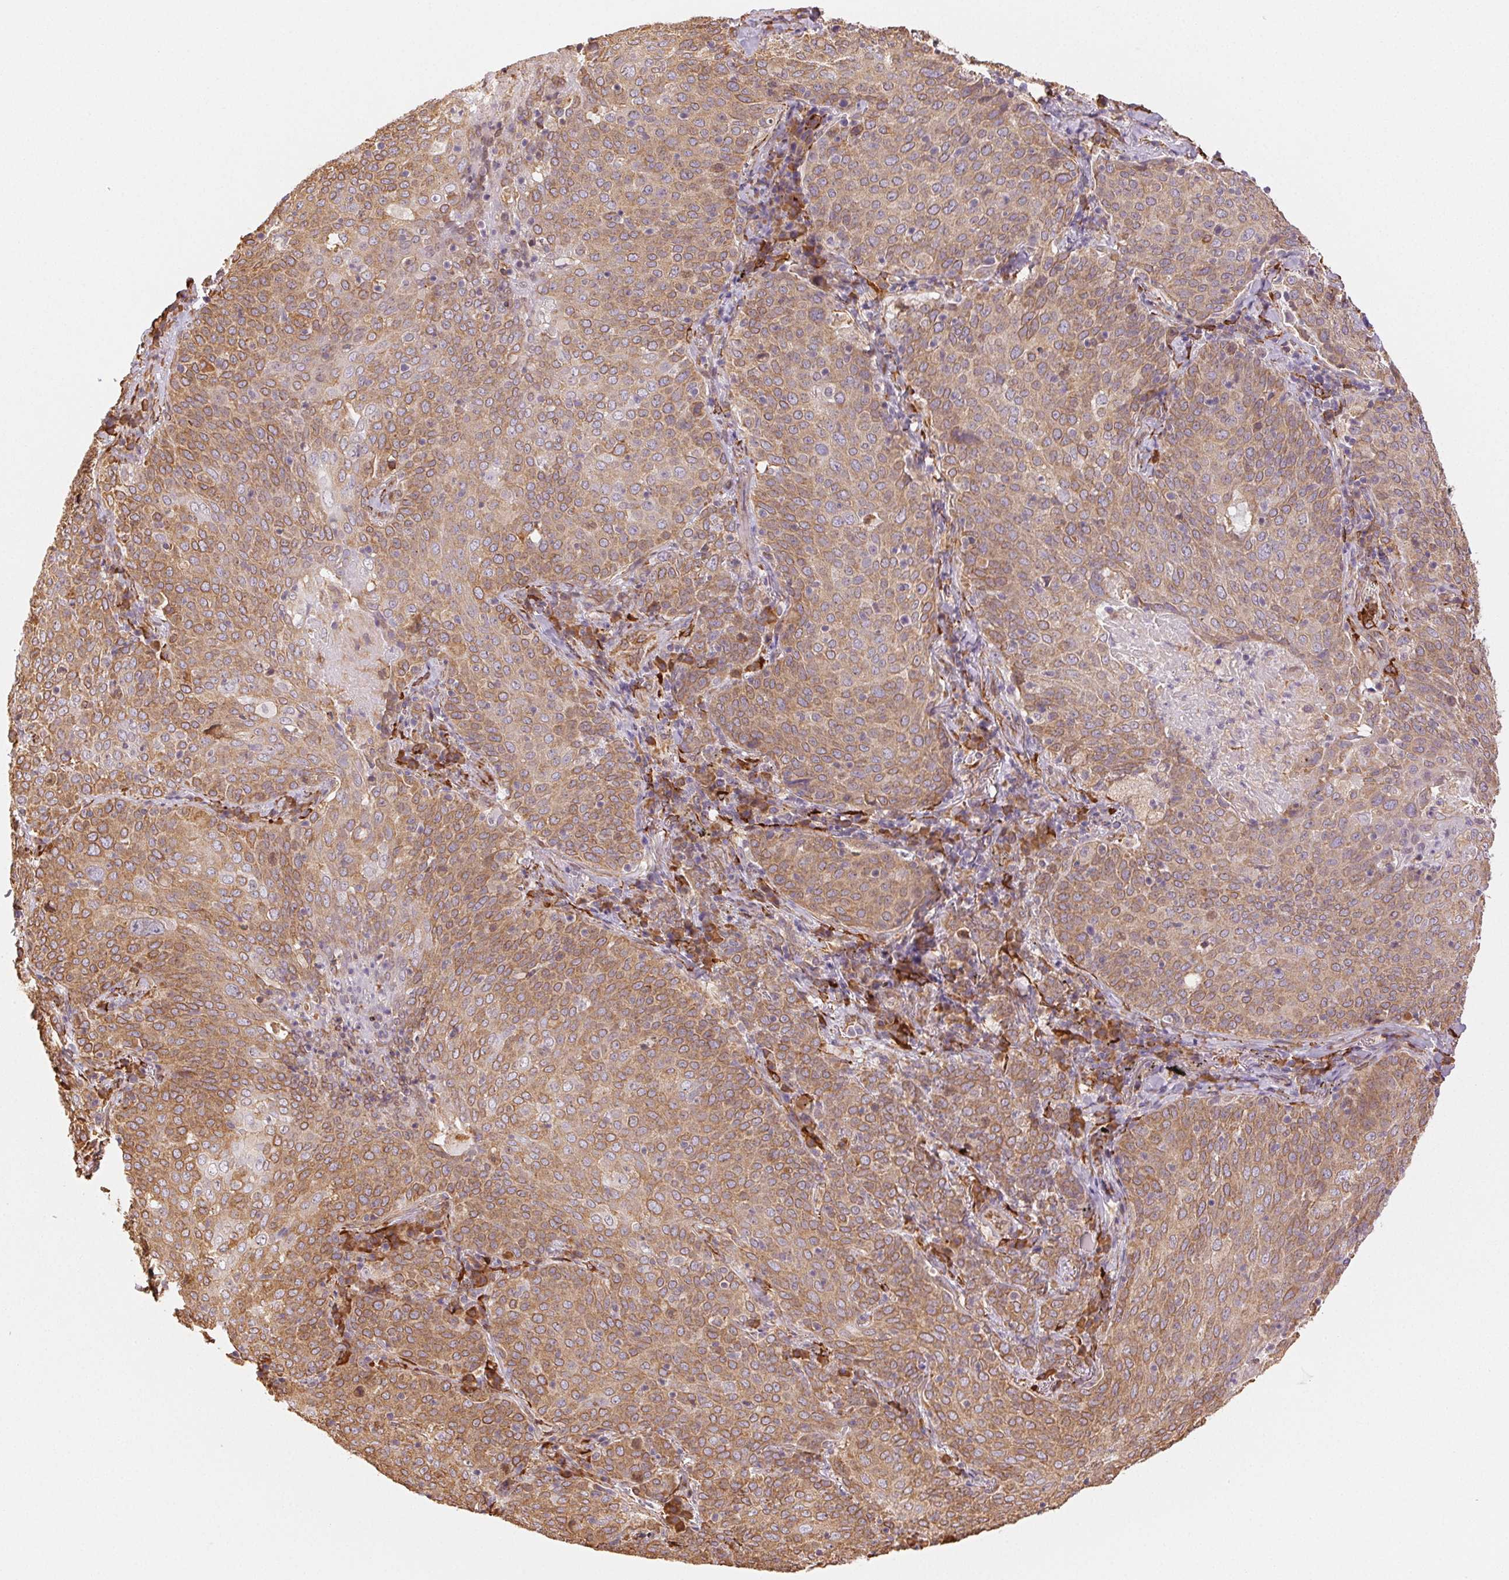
{"staining": {"intensity": "moderate", "quantity": ">75%", "location": "cytoplasmic/membranous"}, "tissue": "lung cancer", "cell_type": "Tumor cells", "image_type": "cancer", "snomed": [{"axis": "morphology", "description": "Squamous cell carcinoma, NOS"}, {"axis": "topography", "description": "Lung"}], "caption": "Immunohistochemical staining of lung cancer (squamous cell carcinoma) shows medium levels of moderate cytoplasmic/membranous protein staining in about >75% of tumor cells.", "gene": "RCN3", "patient": {"sex": "male", "age": 82}}